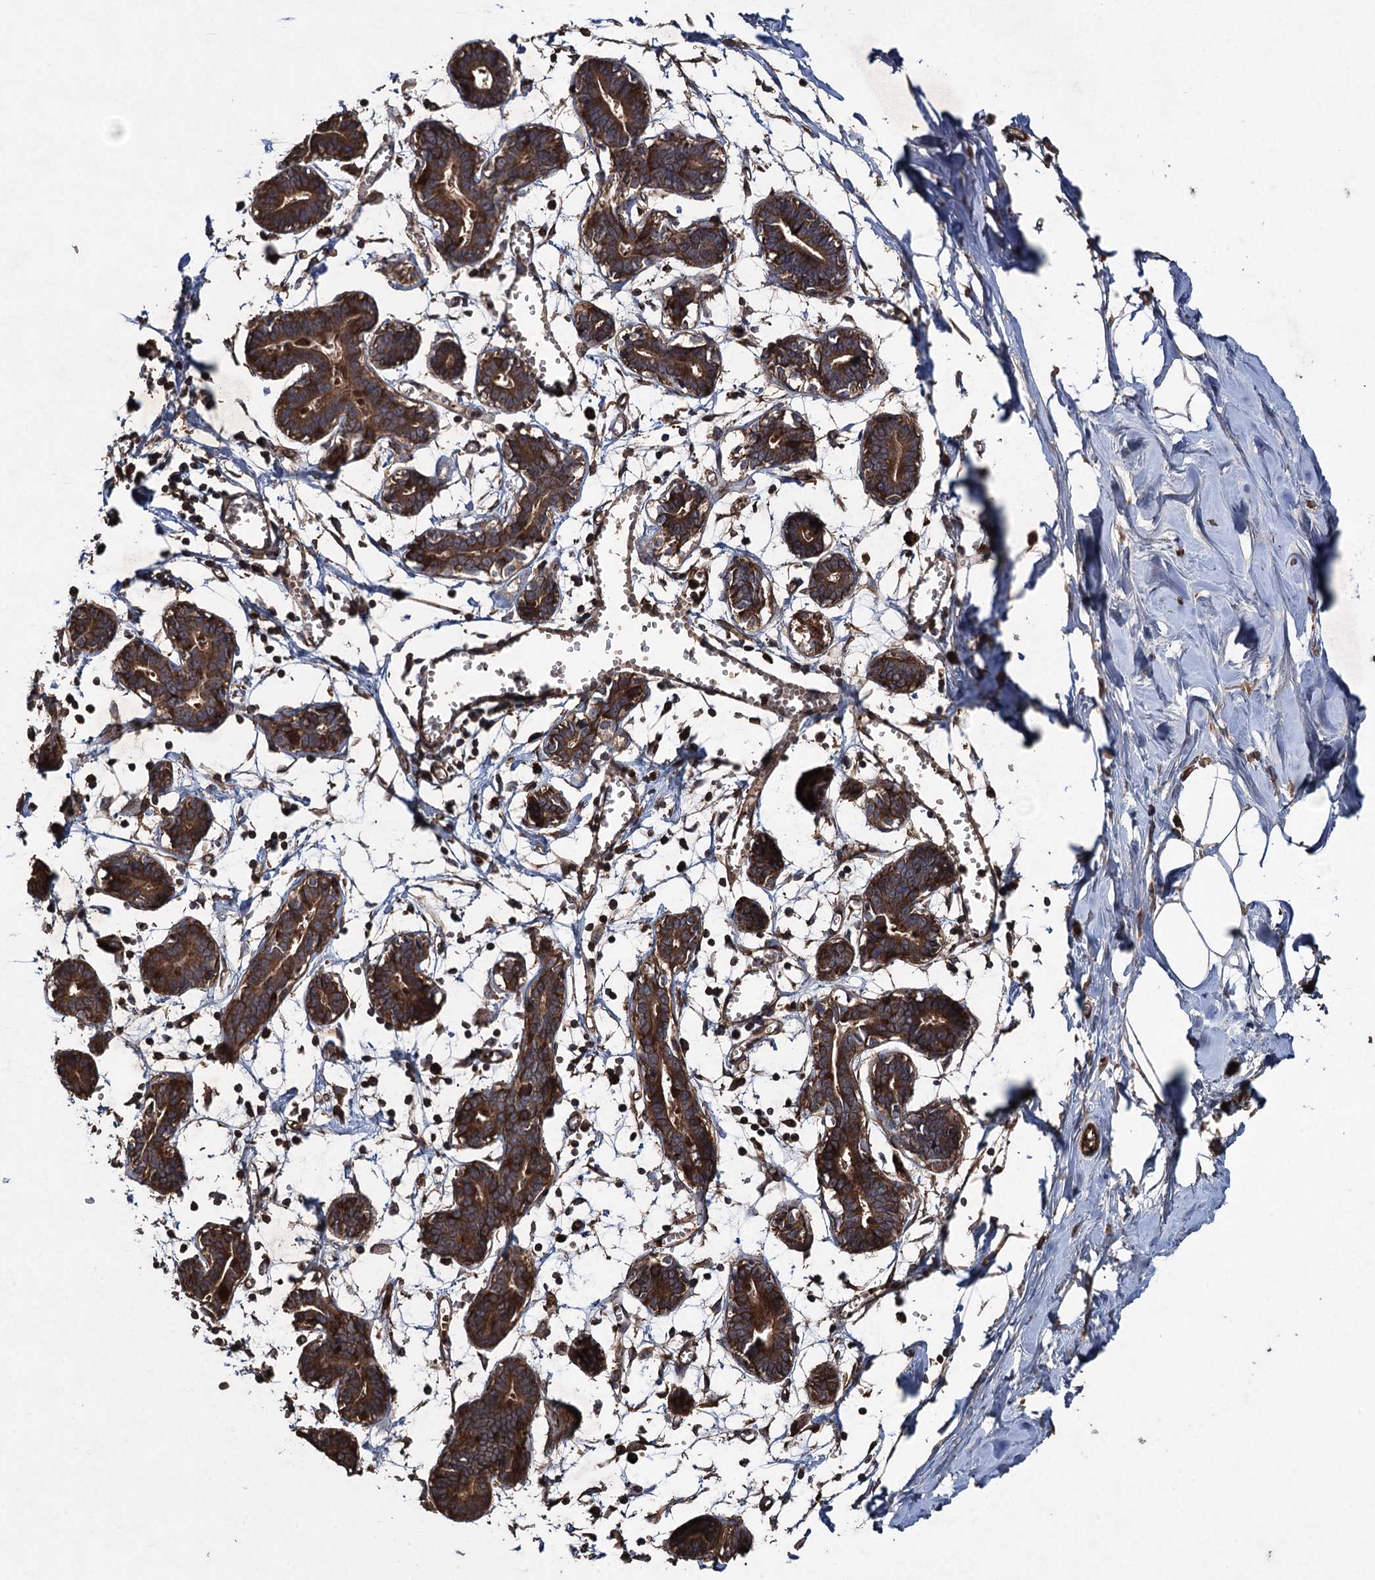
{"staining": {"intensity": "moderate", "quantity": "<25%", "location": "cytoplasmic/membranous"}, "tissue": "breast", "cell_type": "Adipocytes", "image_type": "normal", "snomed": [{"axis": "morphology", "description": "Normal tissue, NOS"}, {"axis": "topography", "description": "Breast"}], "caption": "Moderate cytoplasmic/membranous expression for a protein is identified in approximately <25% of adipocytes of benign breast using immunohistochemistry (IHC).", "gene": "TXNDC11", "patient": {"sex": "female", "age": 27}}